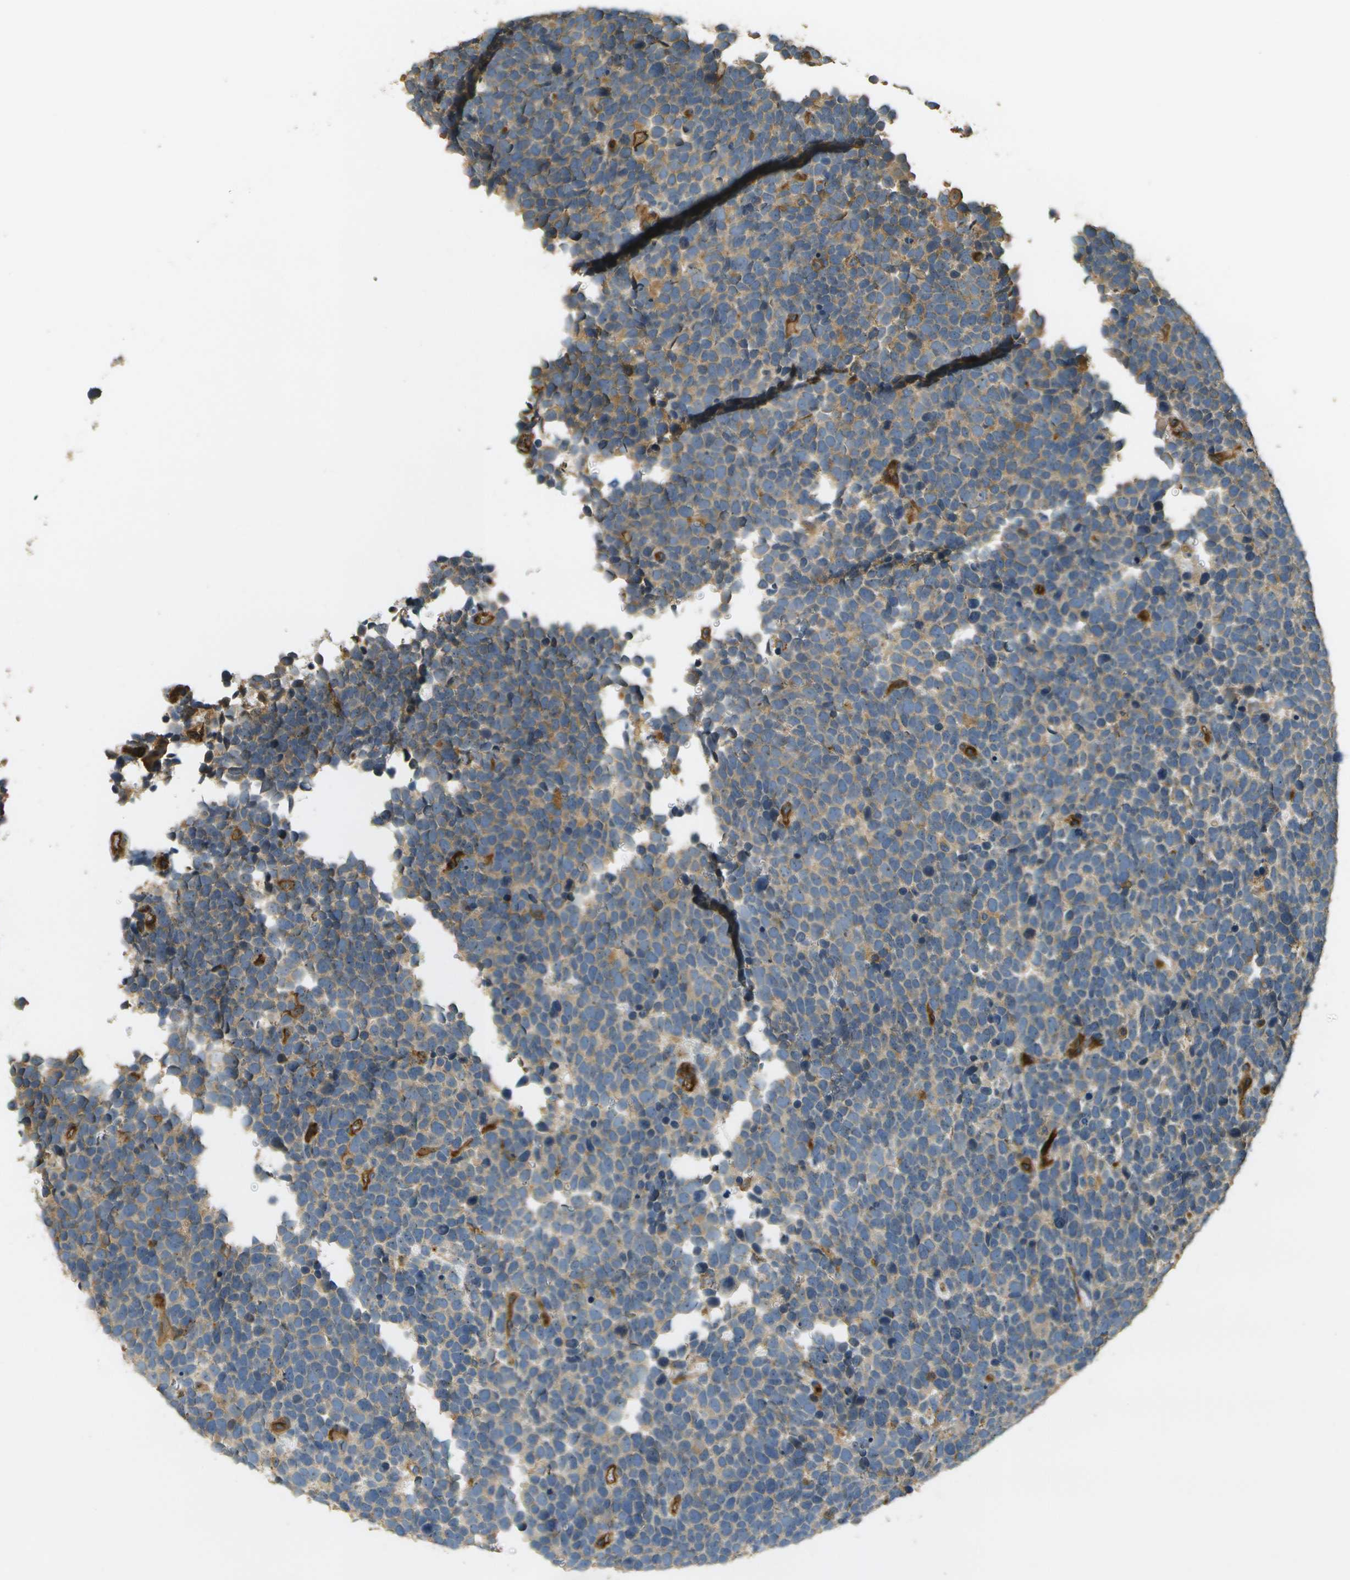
{"staining": {"intensity": "moderate", "quantity": "25%-75%", "location": "cytoplasmic/membranous"}, "tissue": "urothelial cancer", "cell_type": "Tumor cells", "image_type": "cancer", "snomed": [{"axis": "morphology", "description": "Urothelial carcinoma, High grade"}, {"axis": "topography", "description": "Urinary bladder"}], "caption": "Immunohistochemical staining of human urothelial carcinoma (high-grade) shows medium levels of moderate cytoplasmic/membranous expression in about 25%-75% of tumor cells. (Stains: DAB (3,3'-diaminobenzidine) in brown, nuclei in blue, Microscopy: brightfield microscopy at high magnification).", "gene": "LRP12", "patient": {"sex": "female", "age": 82}}